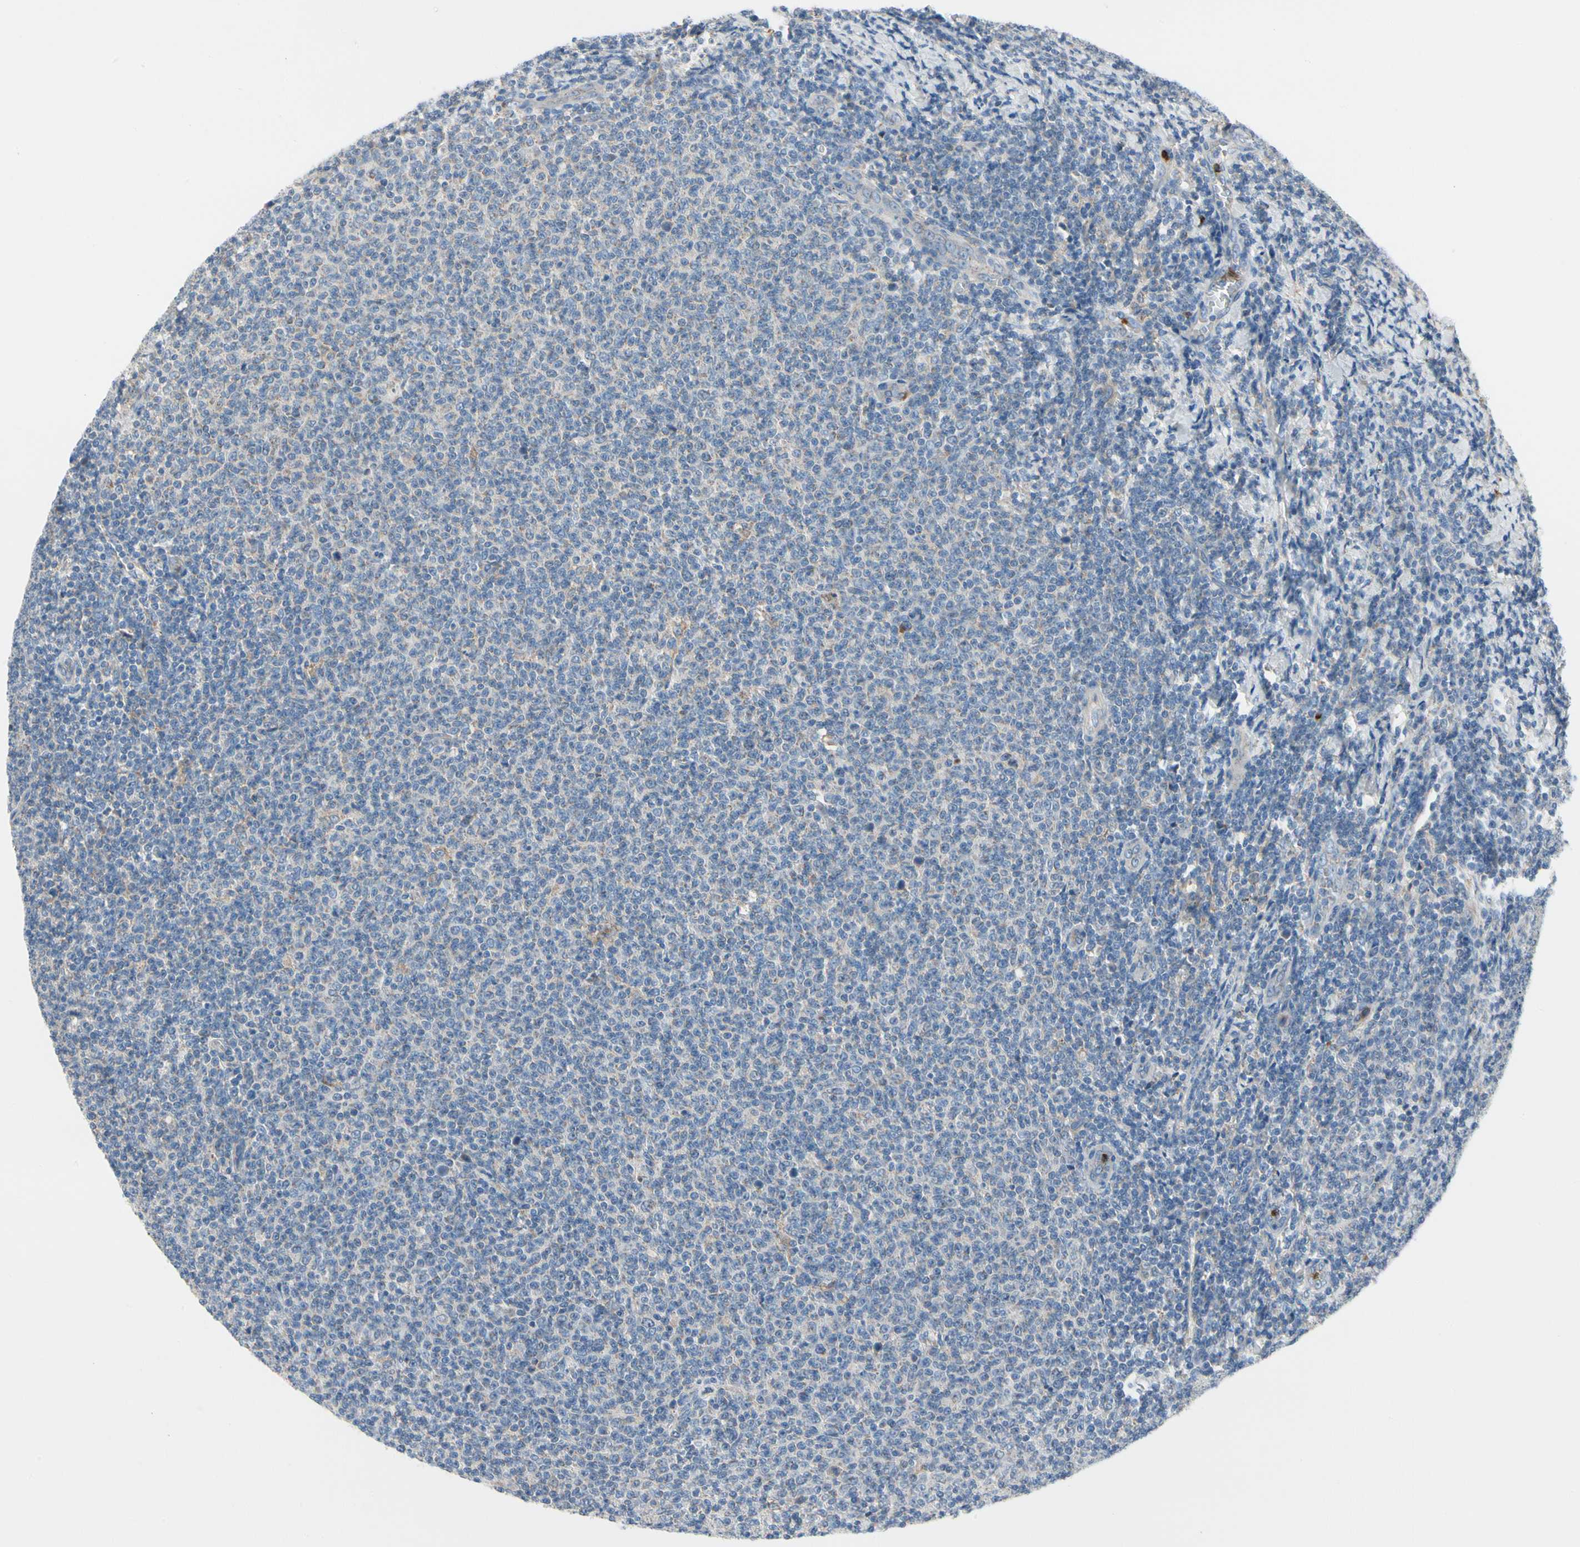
{"staining": {"intensity": "negative", "quantity": "none", "location": "none"}, "tissue": "lymphoma", "cell_type": "Tumor cells", "image_type": "cancer", "snomed": [{"axis": "morphology", "description": "Malignant lymphoma, non-Hodgkin's type, Low grade"}, {"axis": "topography", "description": "Lymph node"}], "caption": "This is a image of immunohistochemistry staining of lymphoma, which shows no expression in tumor cells.", "gene": "HJURP", "patient": {"sex": "male", "age": 66}}